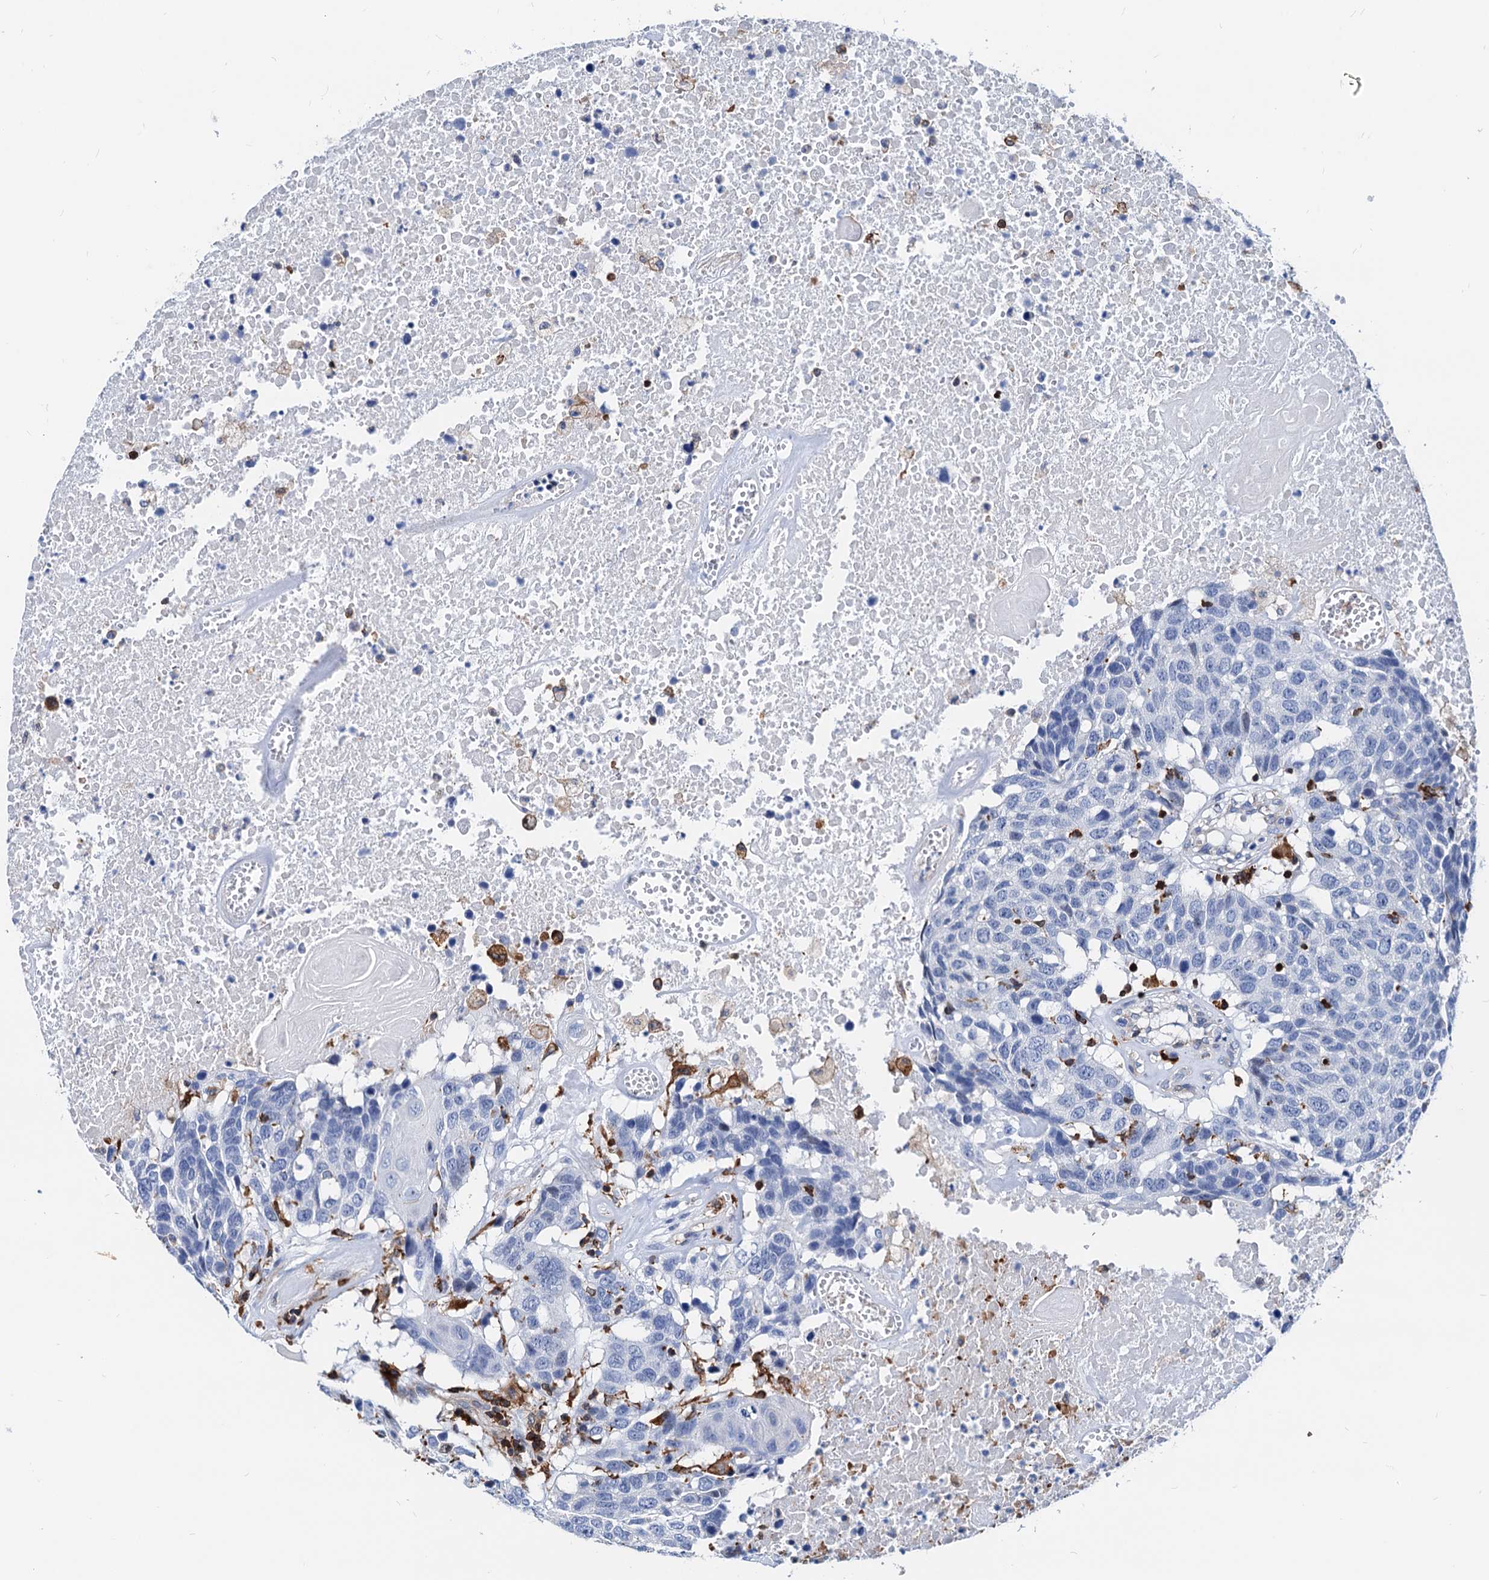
{"staining": {"intensity": "negative", "quantity": "none", "location": "none"}, "tissue": "head and neck cancer", "cell_type": "Tumor cells", "image_type": "cancer", "snomed": [{"axis": "morphology", "description": "Squamous cell carcinoma, NOS"}, {"axis": "topography", "description": "Head-Neck"}], "caption": "Immunohistochemistry image of head and neck squamous cell carcinoma stained for a protein (brown), which exhibits no expression in tumor cells.", "gene": "LCP2", "patient": {"sex": "male", "age": 66}}